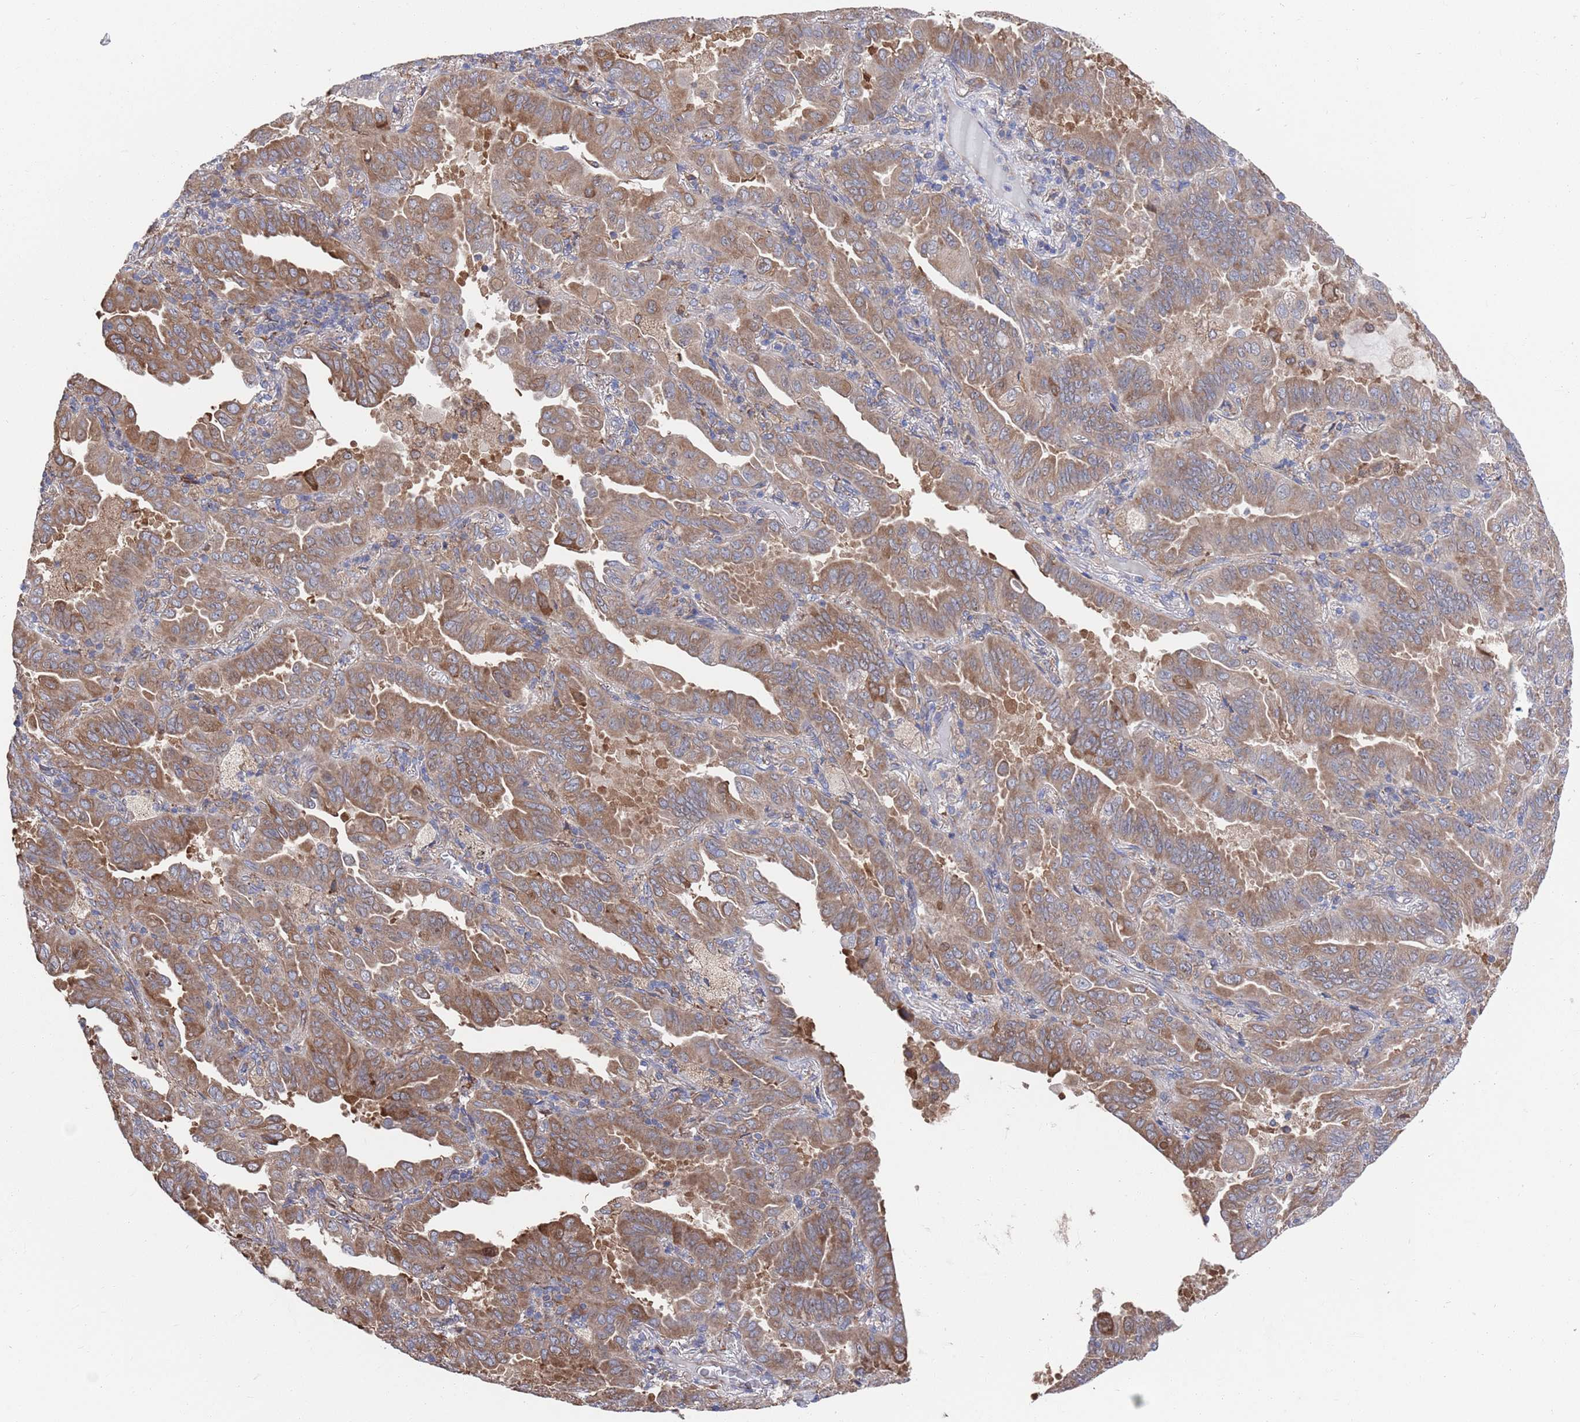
{"staining": {"intensity": "moderate", "quantity": ">75%", "location": "cytoplasmic/membranous"}, "tissue": "lung cancer", "cell_type": "Tumor cells", "image_type": "cancer", "snomed": [{"axis": "morphology", "description": "Adenocarcinoma, NOS"}, {"axis": "topography", "description": "Lung"}], "caption": "The immunohistochemical stain shows moderate cytoplasmic/membranous positivity in tumor cells of adenocarcinoma (lung) tissue.", "gene": "GID8", "patient": {"sex": "male", "age": 64}}